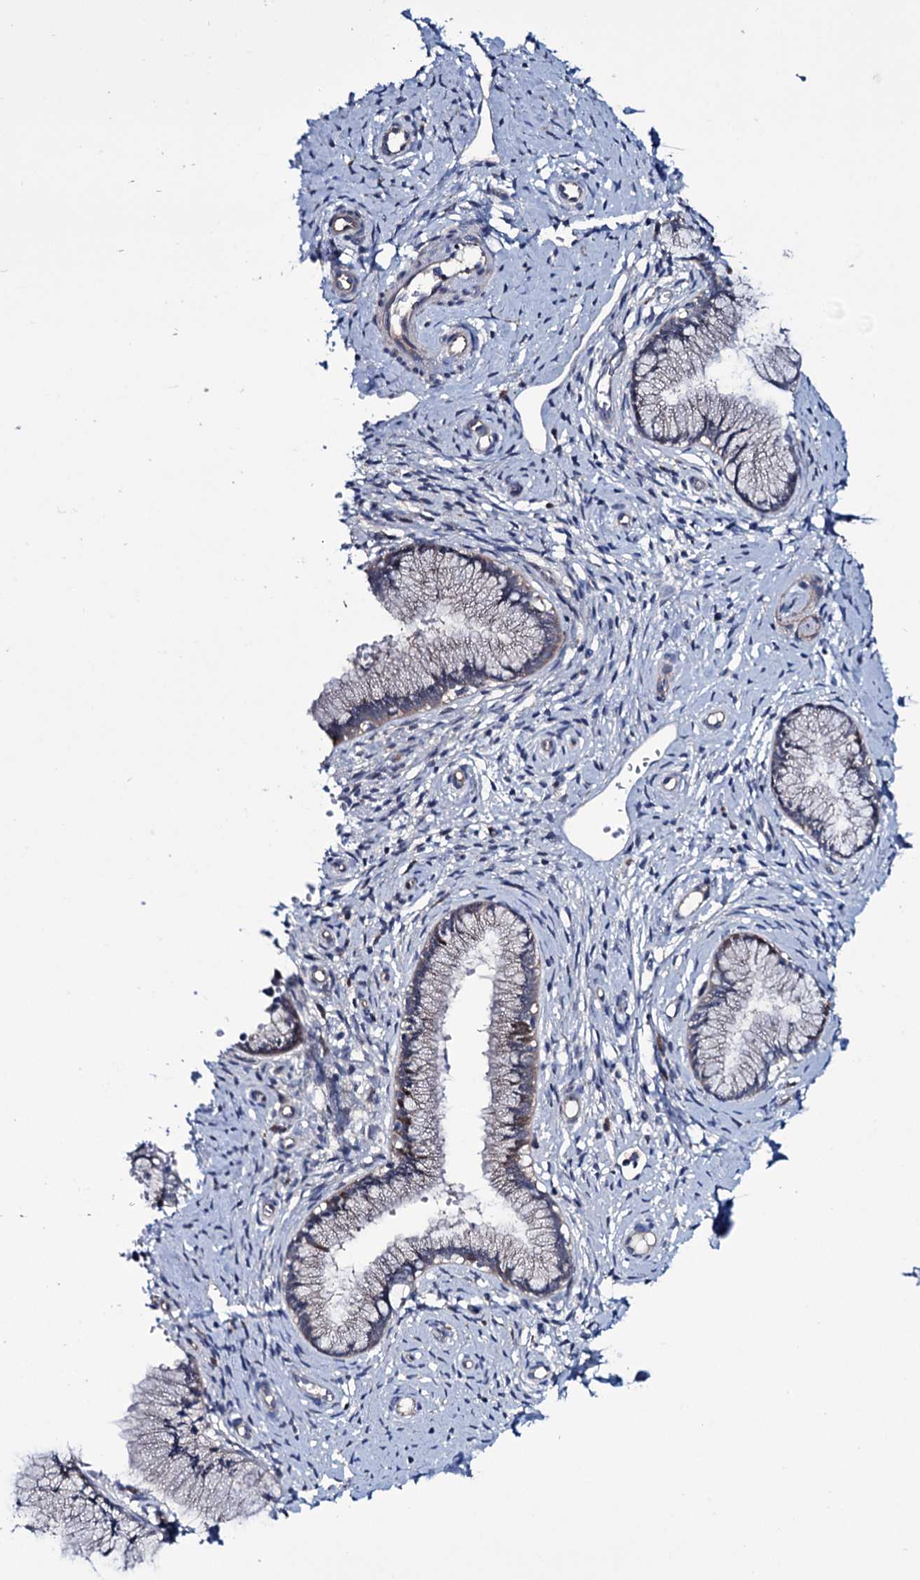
{"staining": {"intensity": "negative", "quantity": "none", "location": "none"}, "tissue": "cervical cancer", "cell_type": "Tumor cells", "image_type": "cancer", "snomed": [{"axis": "morphology", "description": "Adenocarcinoma, NOS"}, {"axis": "topography", "description": "Cervix"}], "caption": "DAB (3,3'-diaminobenzidine) immunohistochemical staining of human cervical cancer displays no significant expression in tumor cells.", "gene": "EYA4", "patient": {"sex": "female", "age": 36}}